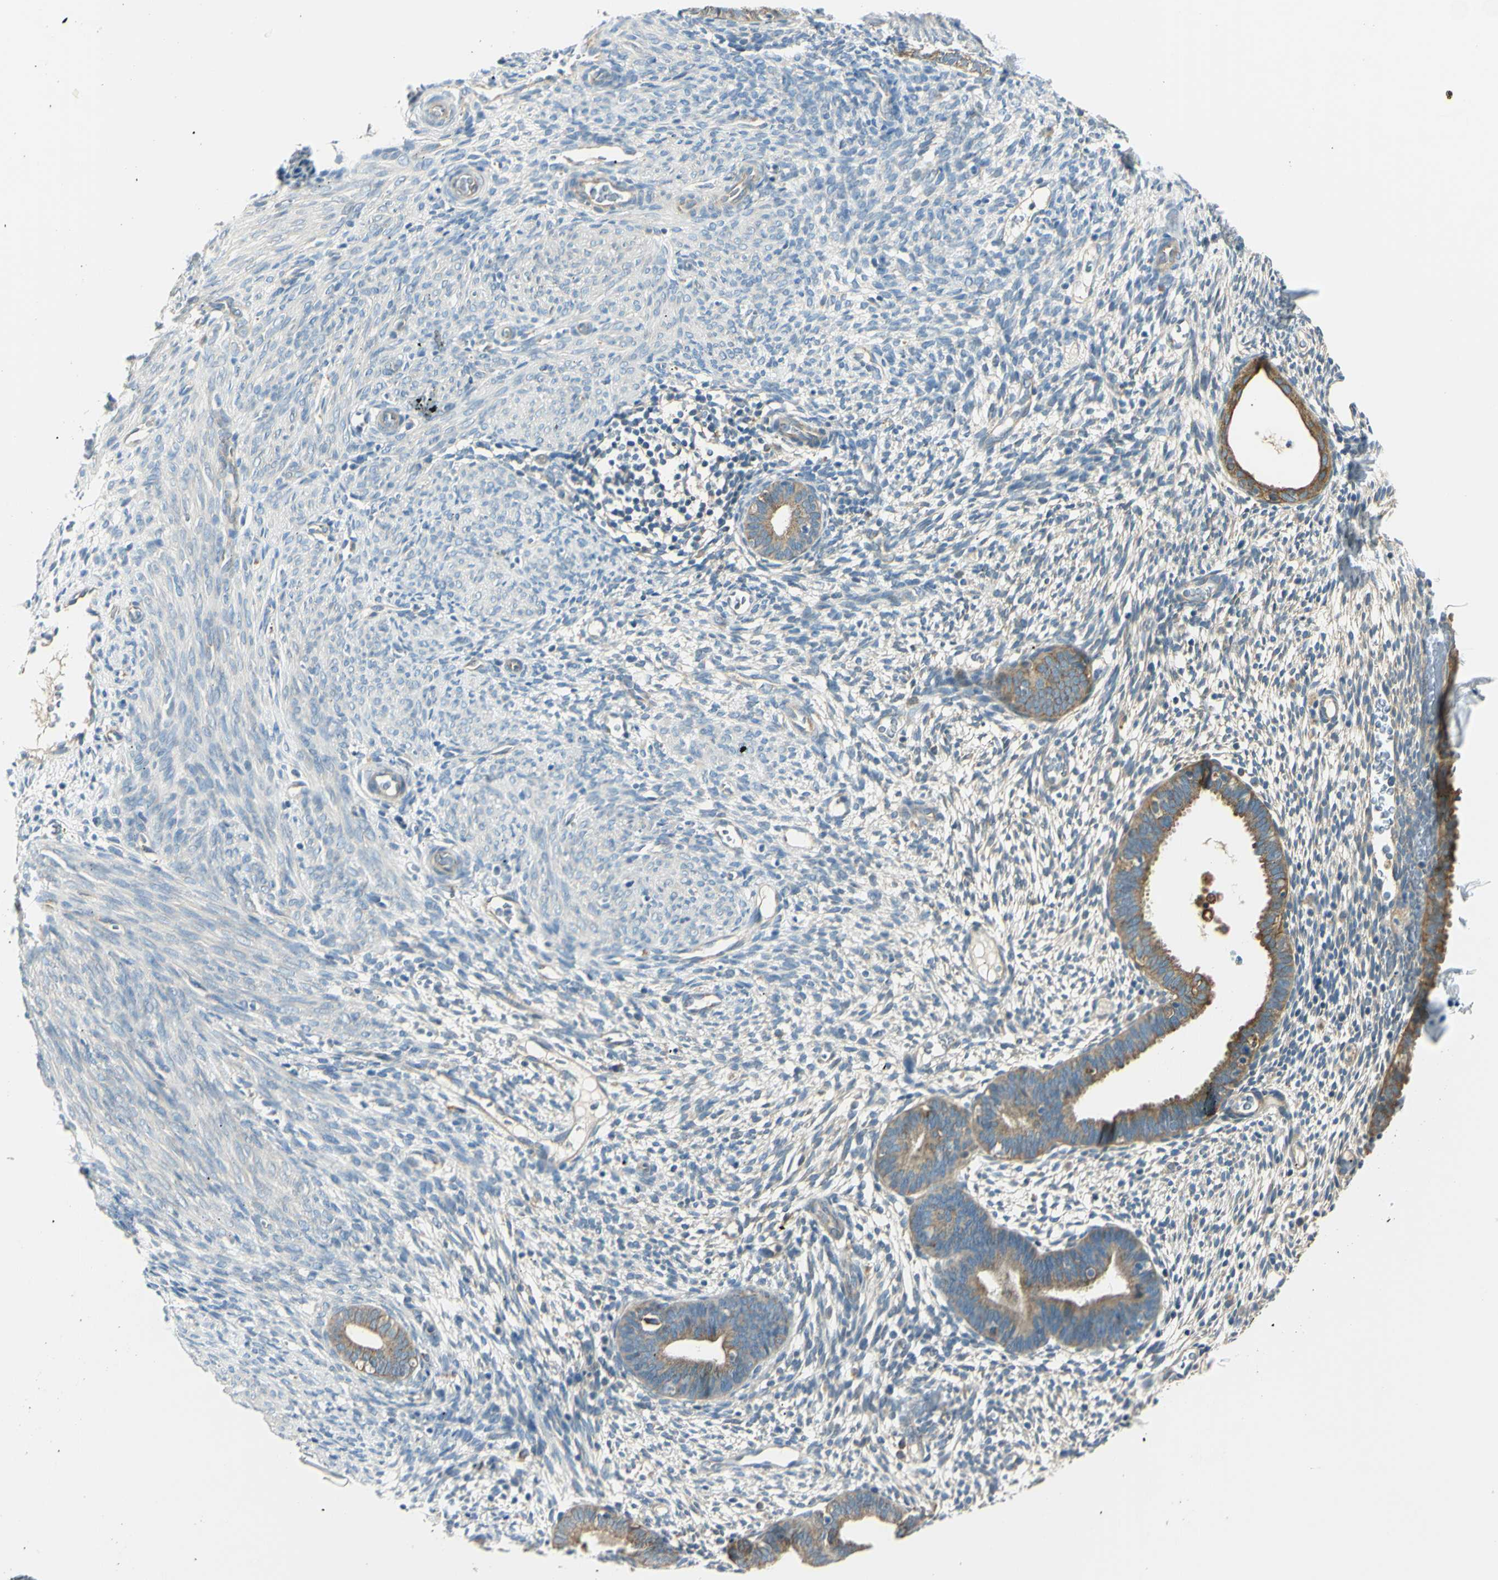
{"staining": {"intensity": "negative", "quantity": "none", "location": "none"}, "tissue": "endometrium", "cell_type": "Cells in endometrial stroma", "image_type": "normal", "snomed": [{"axis": "morphology", "description": "Normal tissue, NOS"}, {"axis": "morphology", "description": "Atrophy, NOS"}, {"axis": "topography", "description": "Uterus"}, {"axis": "topography", "description": "Endometrium"}], "caption": "IHC micrograph of unremarkable endometrium stained for a protein (brown), which demonstrates no positivity in cells in endometrial stroma. (DAB (3,3'-diaminobenzidine) immunohistochemistry (IHC), high magnification).", "gene": "LAMA3", "patient": {"sex": "female", "age": 68}}